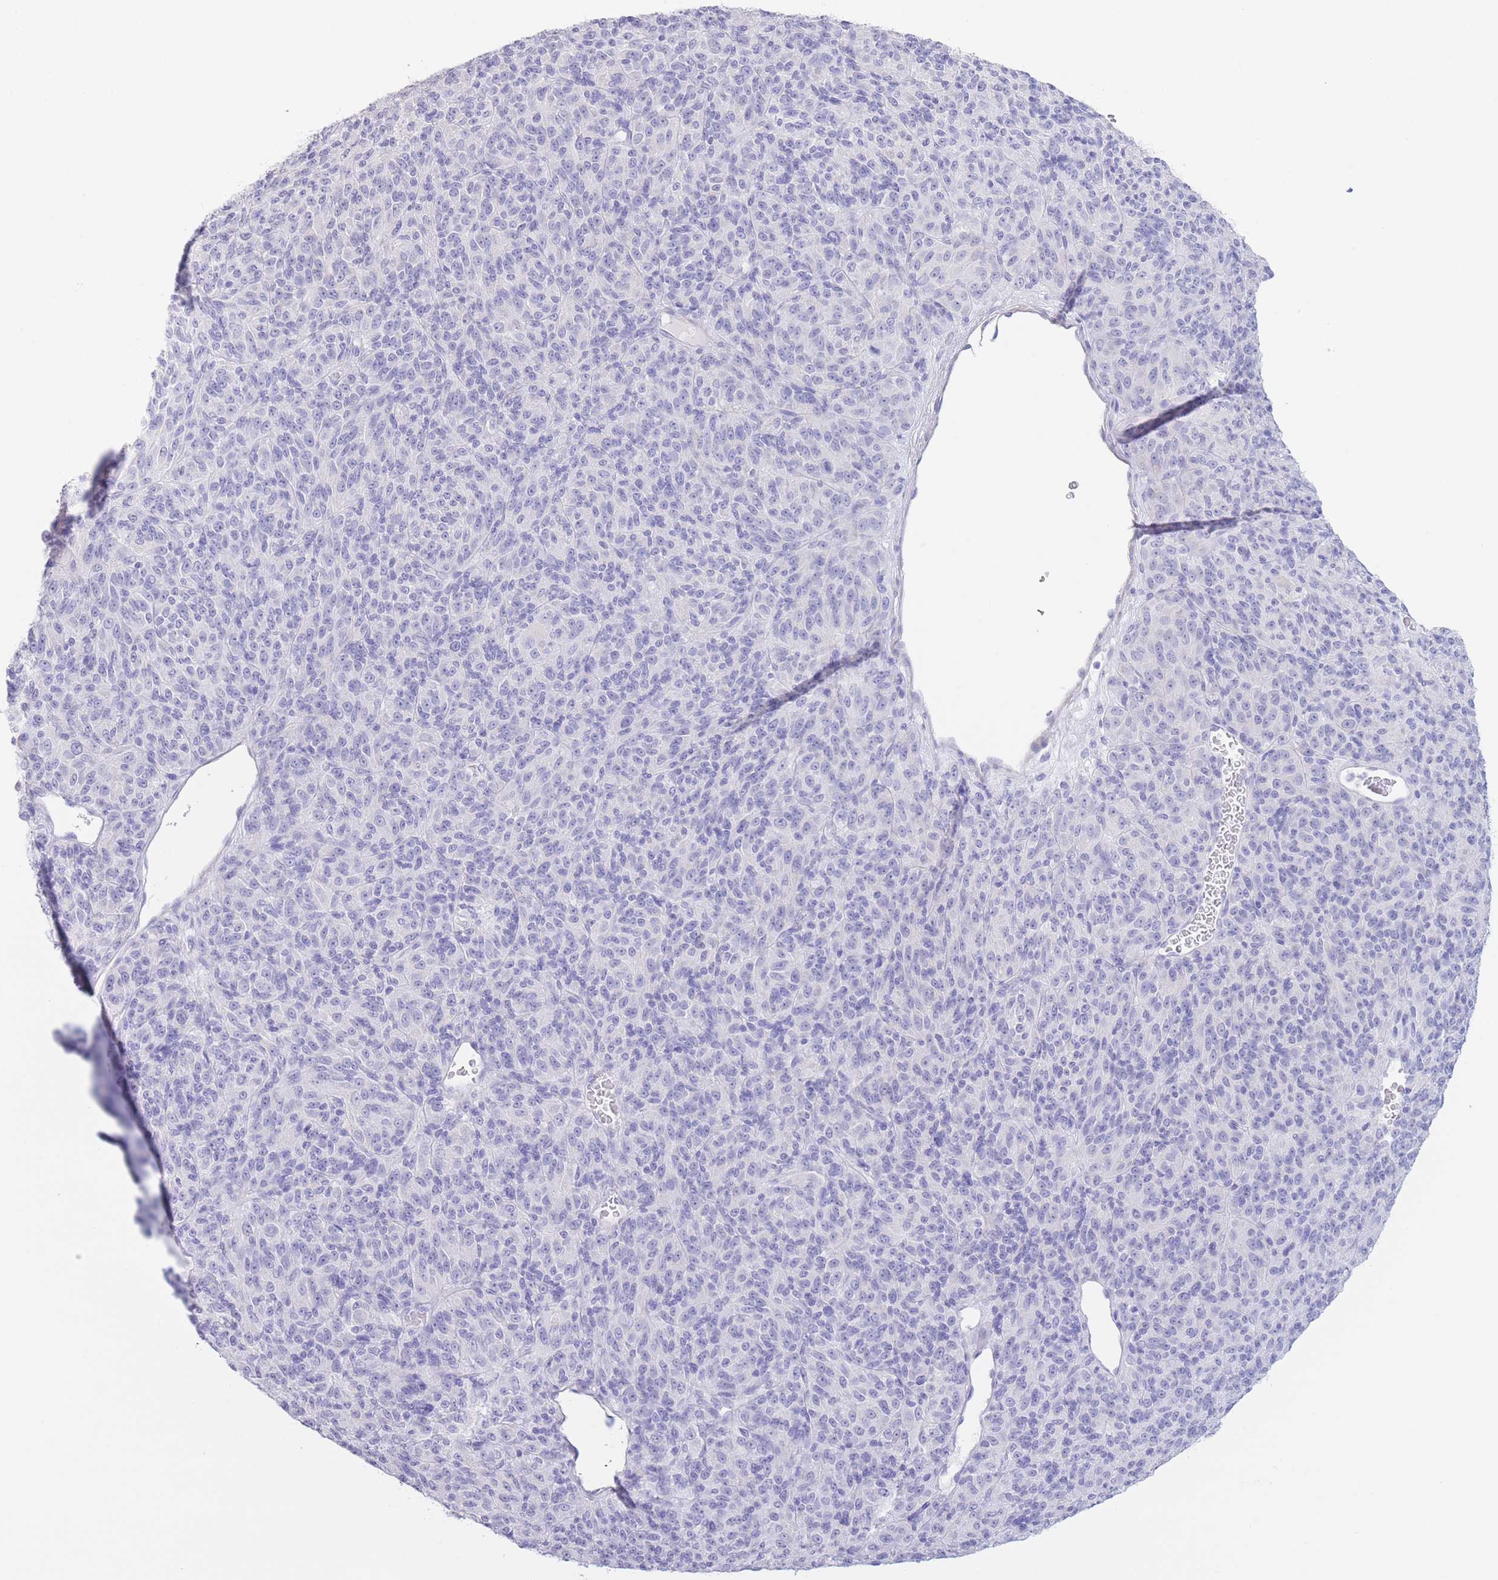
{"staining": {"intensity": "negative", "quantity": "none", "location": "none"}, "tissue": "melanoma", "cell_type": "Tumor cells", "image_type": "cancer", "snomed": [{"axis": "morphology", "description": "Malignant melanoma, Metastatic site"}, {"axis": "topography", "description": "Brain"}], "caption": "An image of human malignant melanoma (metastatic site) is negative for staining in tumor cells.", "gene": "PKLR", "patient": {"sex": "female", "age": 56}}